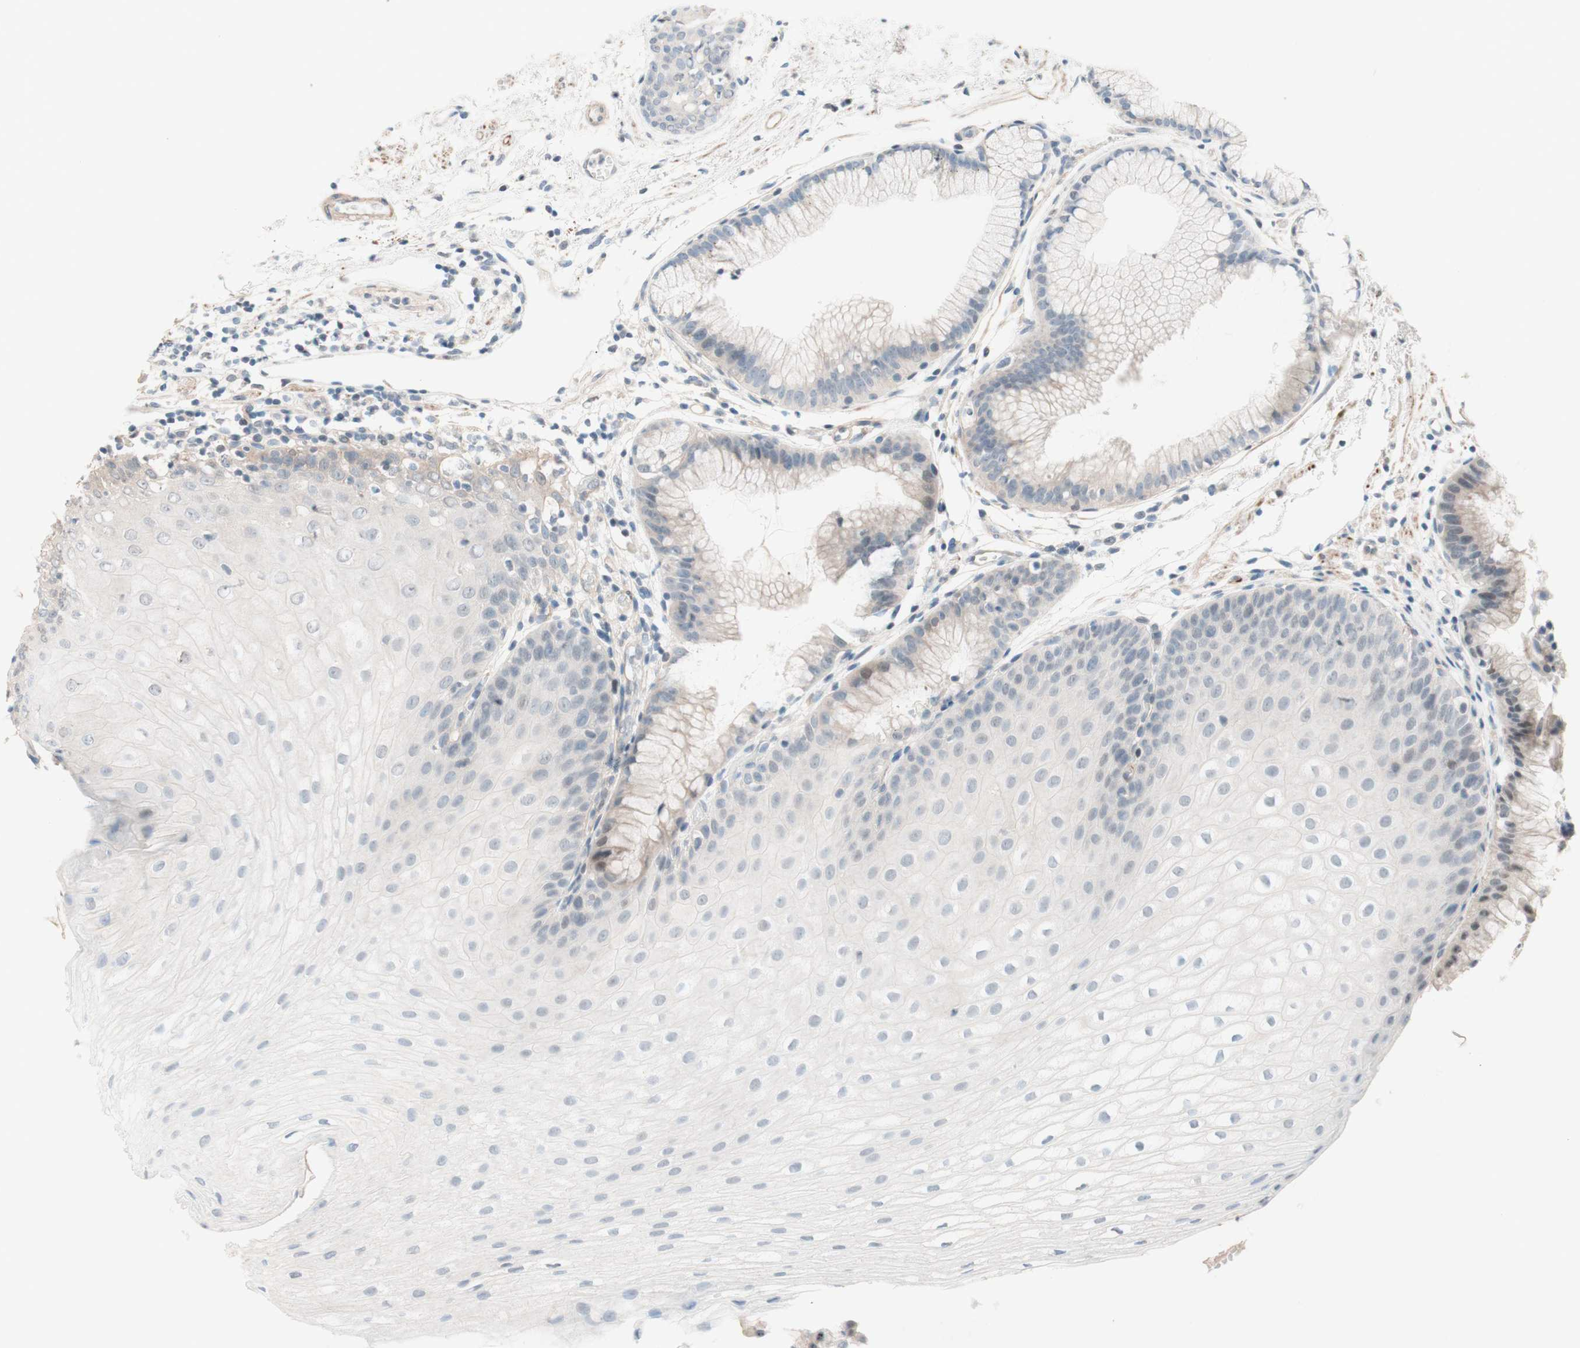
{"staining": {"intensity": "moderate", "quantity": "<25%", "location": "cytoplasmic/membranous,nuclear"}, "tissue": "stomach", "cell_type": "Glandular cells", "image_type": "normal", "snomed": [{"axis": "morphology", "description": "Normal tissue, NOS"}, {"axis": "topography", "description": "Stomach, upper"}], "caption": "Brown immunohistochemical staining in unremarkable human stomach reveals moderate cytoplasmic/membranous,nuclear expression in approximately <25% of glandular cells.", "gene": "JPH1", "patient": {"sex": "male", "age": 72}}